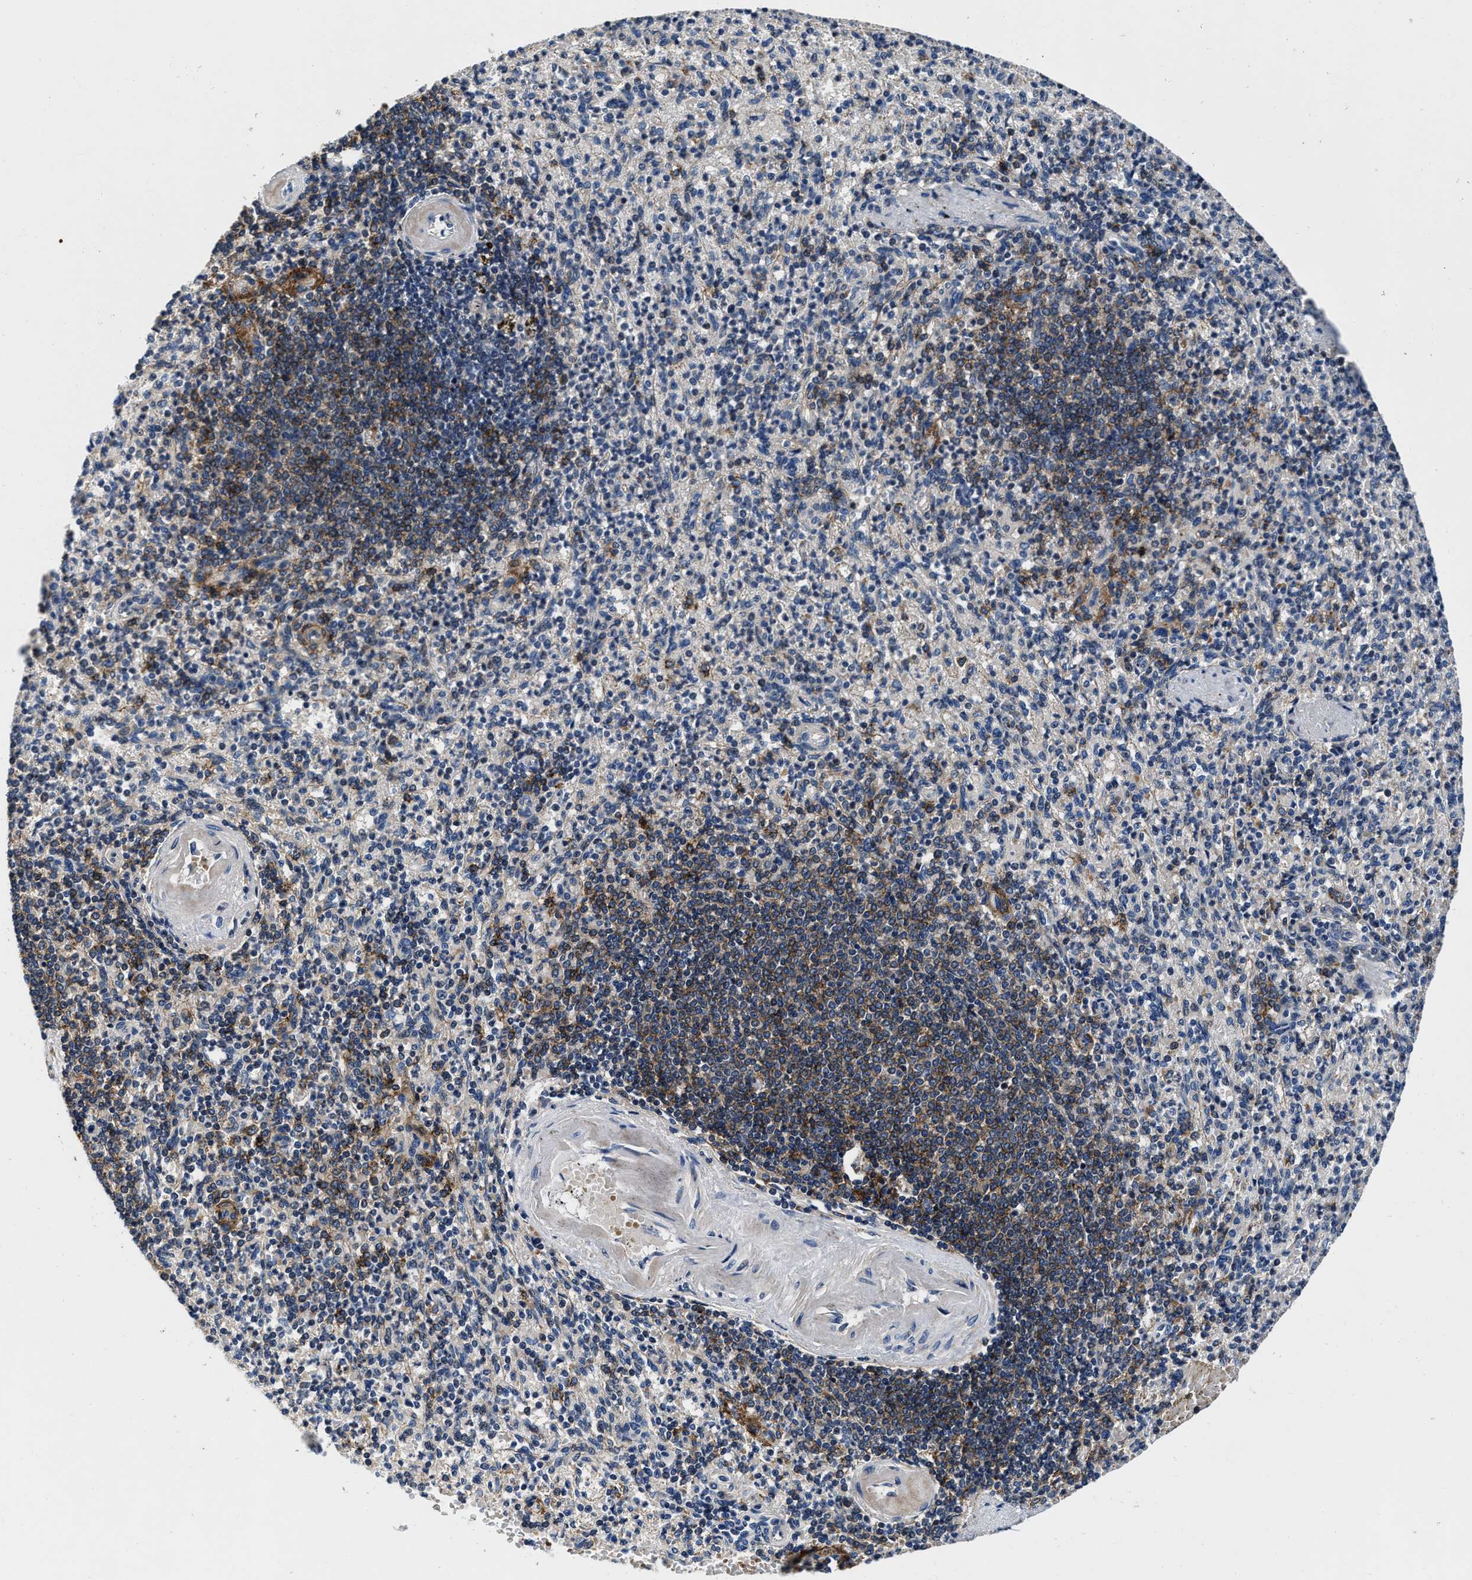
{"staining": {"intensity": "weak", "quantity": "<25%", "location": "cytoplasmic/membranous"}, "tissue": "spleen", "cell_type": "Cells in red pulp", "image_type": "normal", "snomed": [{"axis": "morphology", "description": "Normal tissue, NOS"}, {"axis": "topography", "description": "Spleen"}], "caption": "Photomicrograph shows no significant protein positivity in cells in red pulp of normal spleen. Brightfield microscopy of IHC stained with DAB (3,3'-diaminobenzidine) (brown) and hematoxylin (blue), captured at high magnification.", "gene": "C2orf66", "patient": {"sex": "female", "age": 74}}